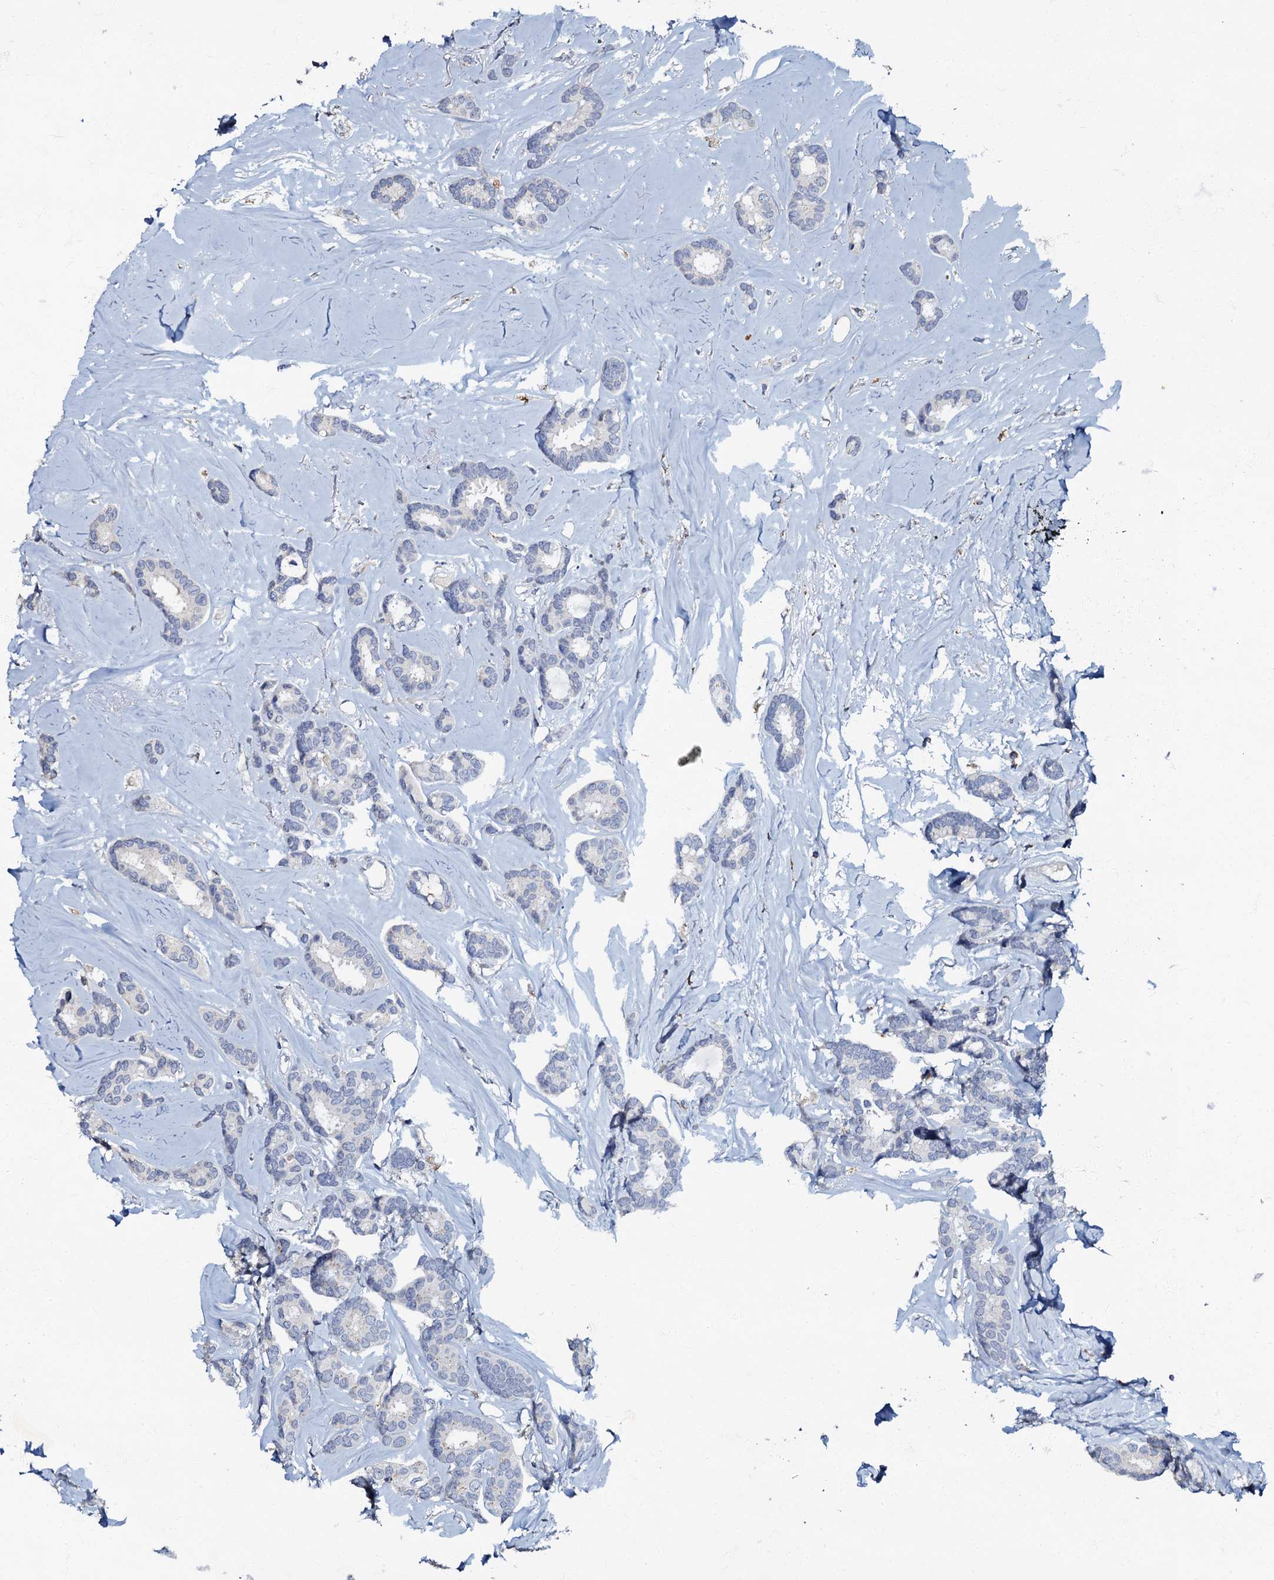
{"staining": {"intensity": "negative", "quantity": "none", "location": "none"}, "tissue": "breast cancer", "cell_type": "Tumor cells", "image_type": "cancer", "snomed": [{"axis": "morphology", "description": "Duct carcinoma"}, {"axis": "topography", "description": "Breast"}], "caption": "High magnification brightfield microscopy of breast cancer (intraductal carcinoma) stained with DAB (3,3'-diaminobenzidine) (brown) and counterstained with hematoxylin (blue): tumor cells show no significant staining.", "gene": "OLAH", "patient": {"sex": "female", "age": 87}}